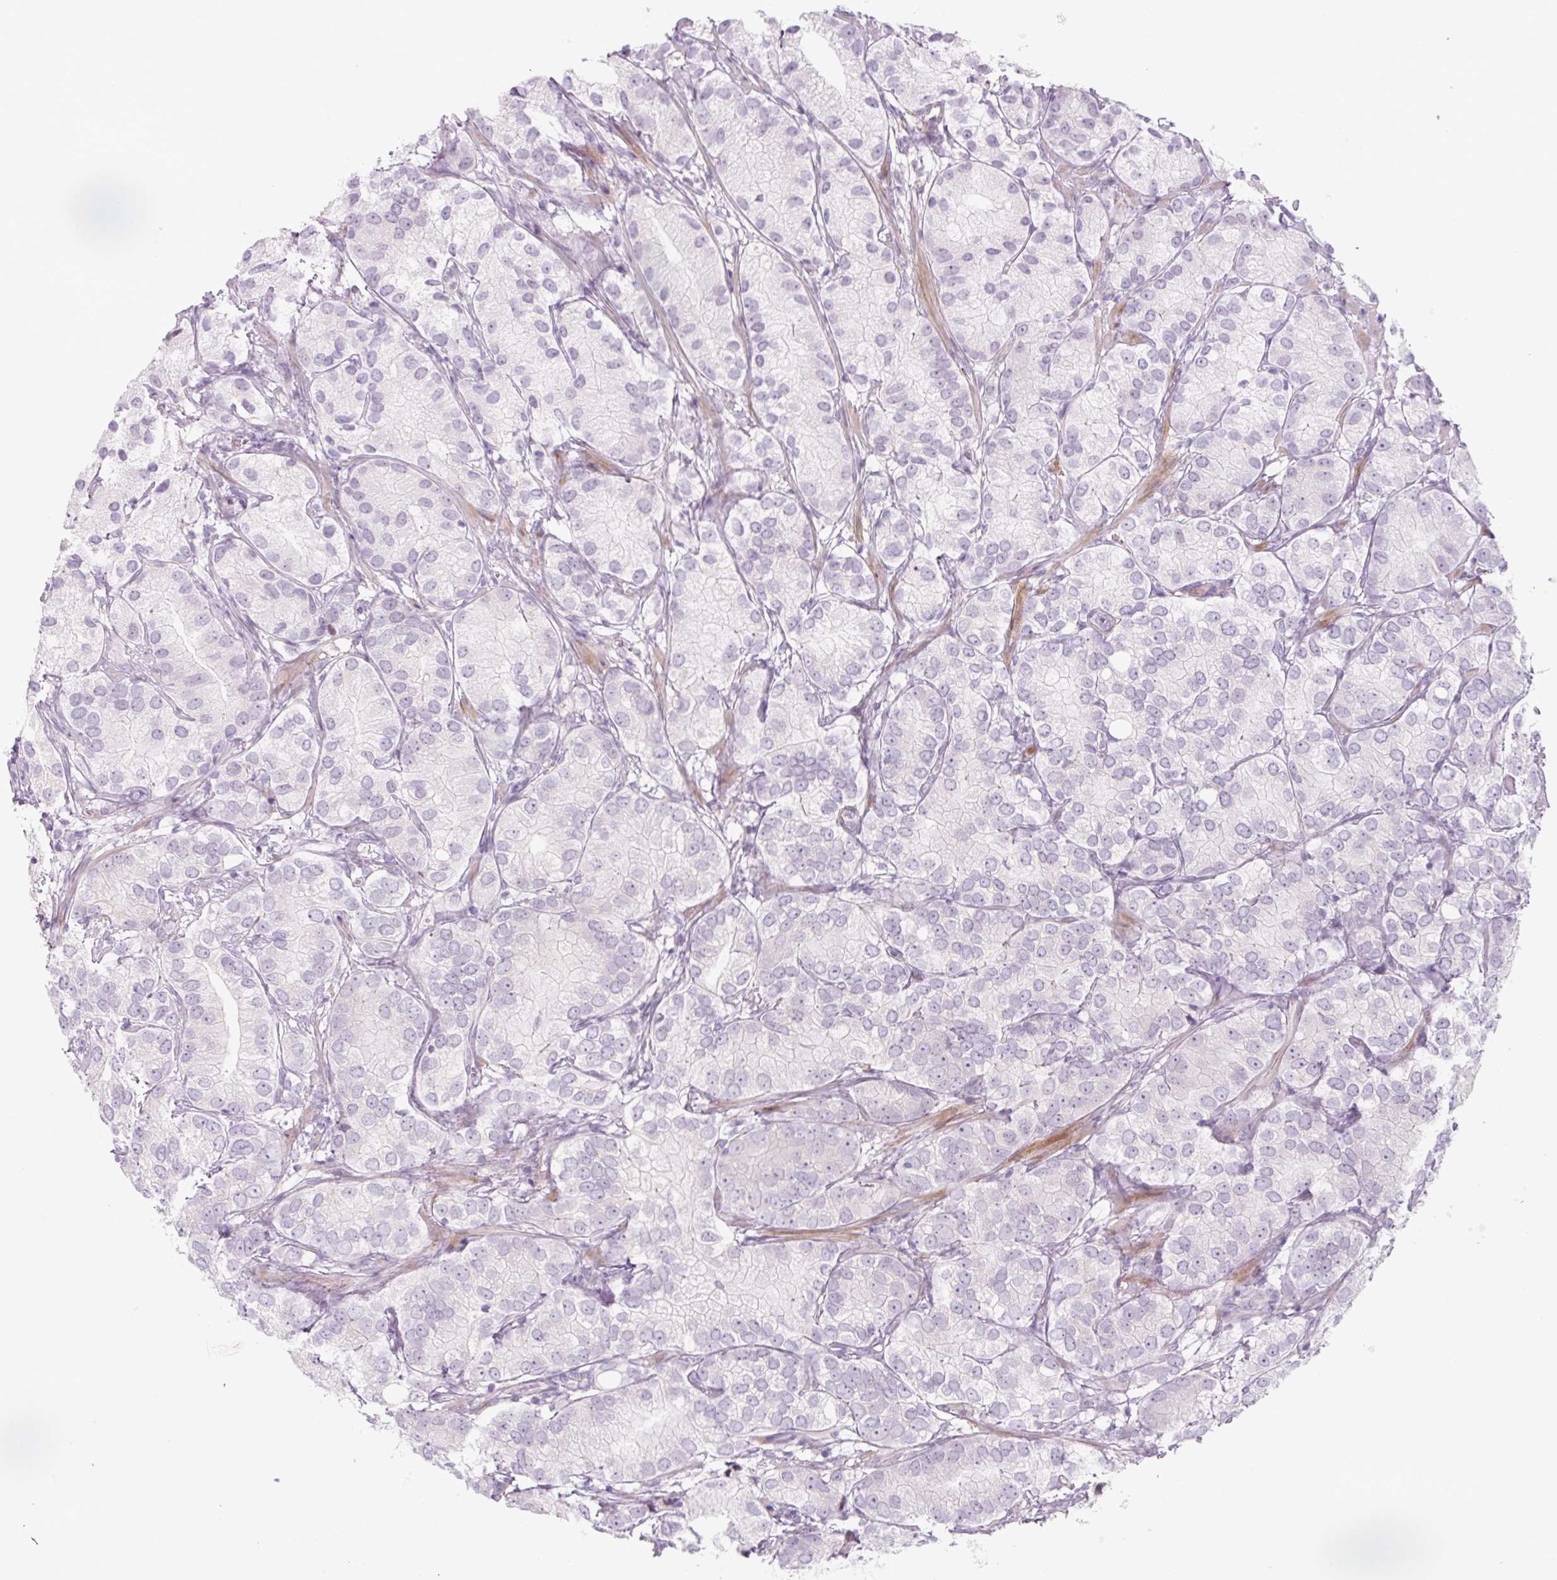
{"staining": {"intensity": "negative", "quantity": "none", "location": "none"}, "tissue": "prostate cancer", "cell_type": "Tumor cells", "image_type": "cancer", "snomed": [{"axis": "morphology", "description": "Adenocarcinoma, High grade"}, {"axis": "topography", "description": "Prostate"}], "caption": "Immunohistochemistry image of neoplastic tissue: prostate high-grade adenocarcinoma stained with DAB reveals no significant protein expression in tumor cells. The staining was performed using DAB (3,3'-diaminobenzidine) to visualize the protein expression in brown, while the nuclei were stained in blue with hematoxylin (Magnification: 20x).", "gene": "PRM1", "patient": {"sex": "male", "age": 82}}